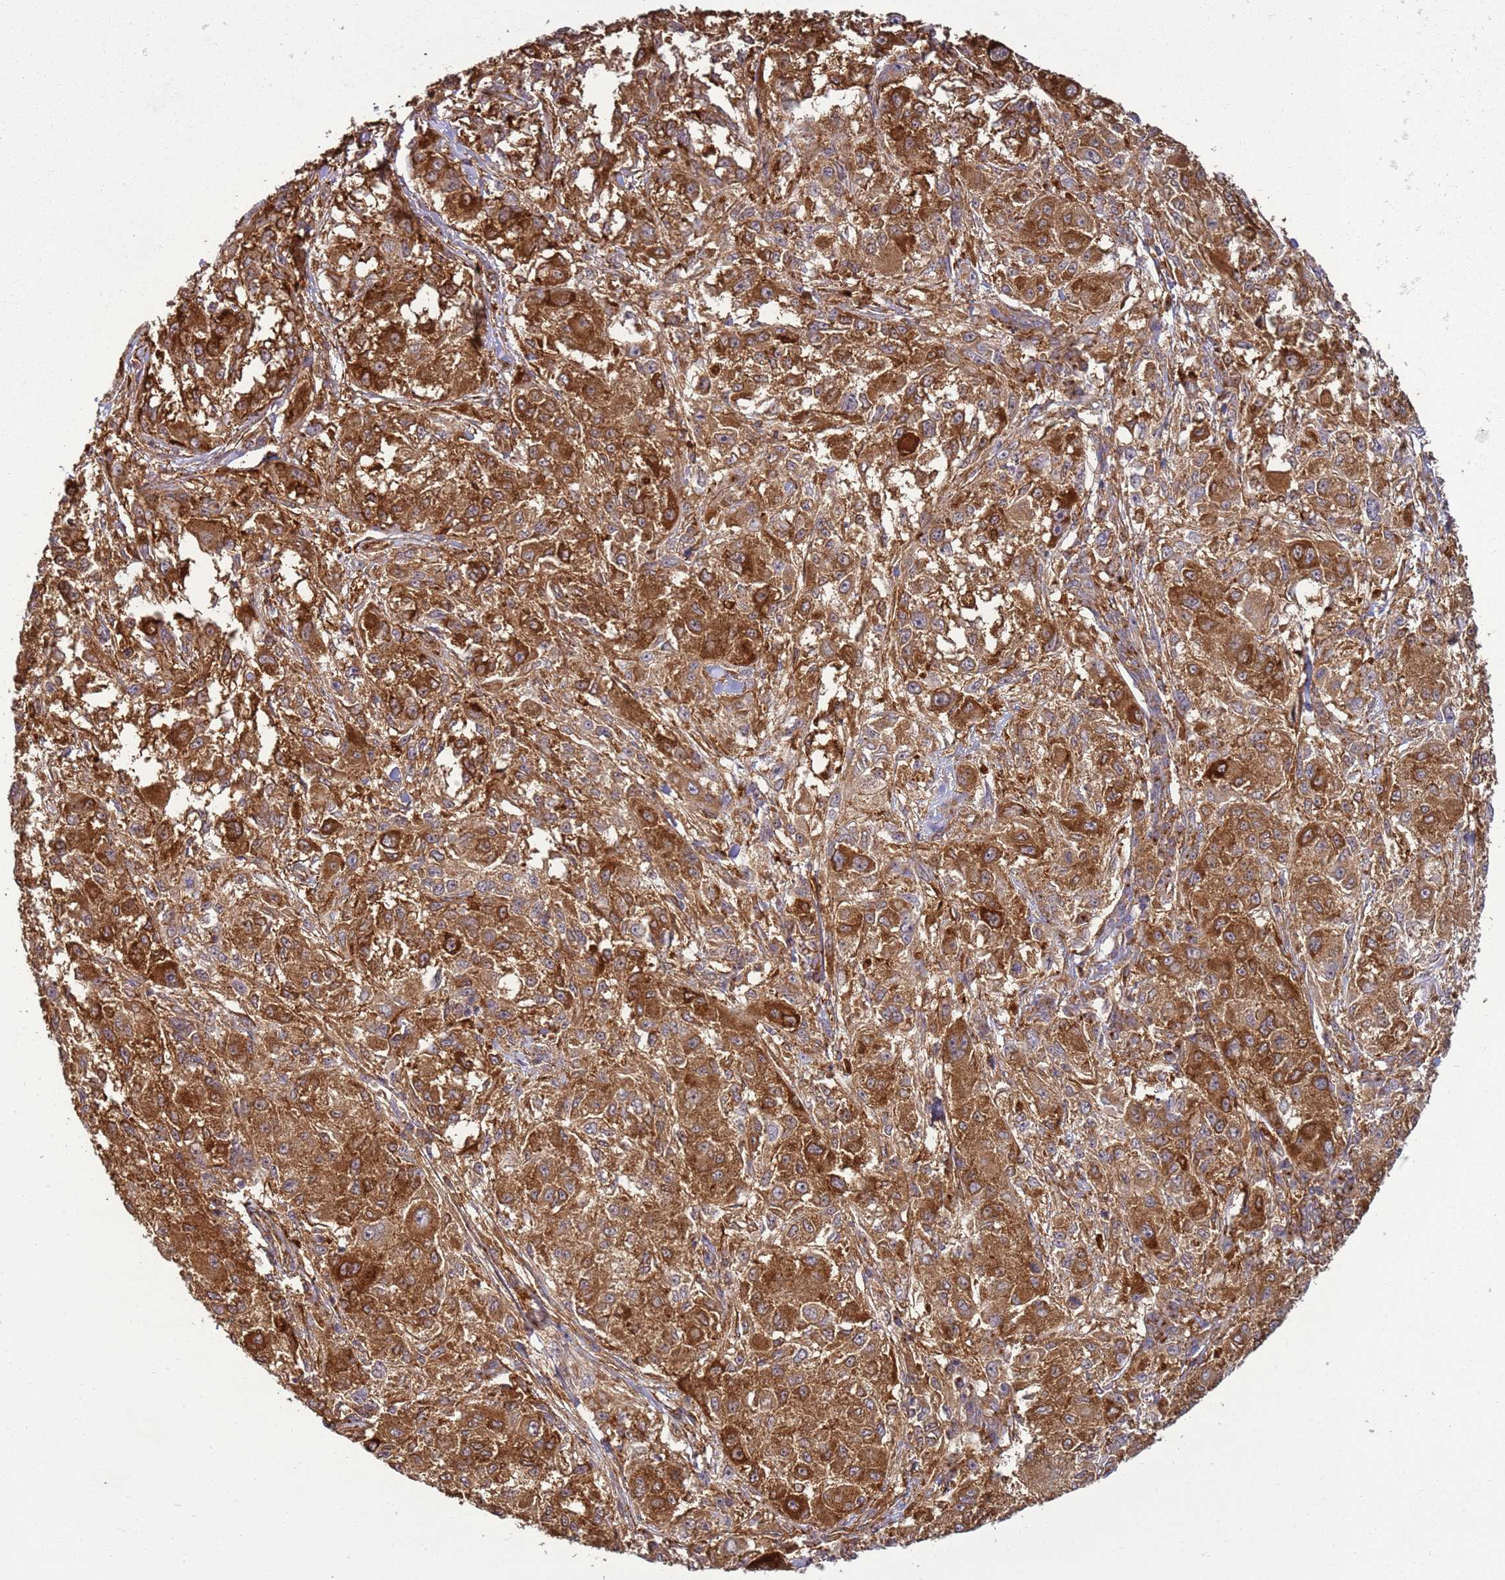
{"staining": {"intensity": "strong", "quantity": ">75%", "location": "cytoplasmic/membranous"}, "tissue": "melanoma", "cell_type": "Tumor cells", "image_type": "cancer", "snomed": [{"axis": "morphology", "description": "Necrosis, NOS"}, {"axis": "morphology", "description": "Malignant melanoma, NOS"}, {"axis": "topography", "description": "Skin"}], "caption": "Malignant melanoma was stained to show a protein in brown. There is high levels of strong cytoplasmic/membranous staining in about >75% of tumor cells.", "gene": "GABRE", "patient": {"sex": "female", "age": 87}}